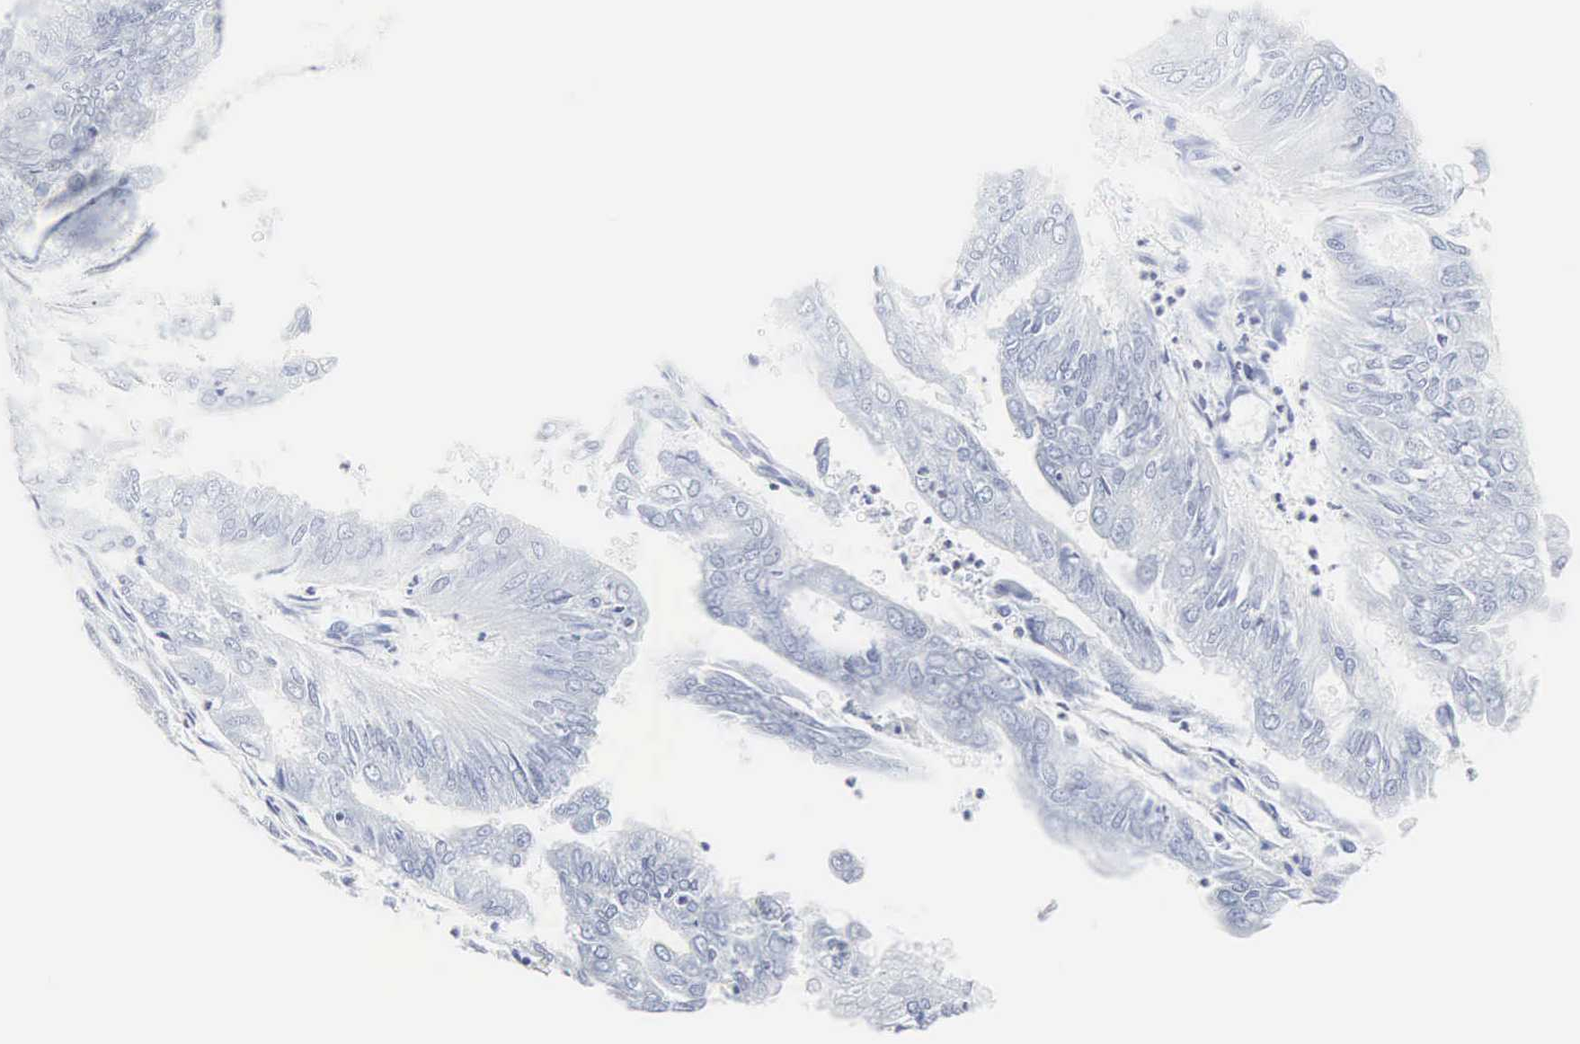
{"staining": {"intensity": "negative", "quantity": "none", "location": "none"}, "tissue": "endometrial cancer", "cell_type": "Tumor cells", "image_type": "cancer", "snomed": [{"axis": "morphology", "description": "Adenocarcinoma, NOS"}, {"axis": "topography", "description": "Endometrium"}], "caption": "This is an IHC micrograph of endometrial adenocarcinoma. There is no positivity in tumor cells.", "gene": "INS", "patient": {"sex": "female", "age": 79}}